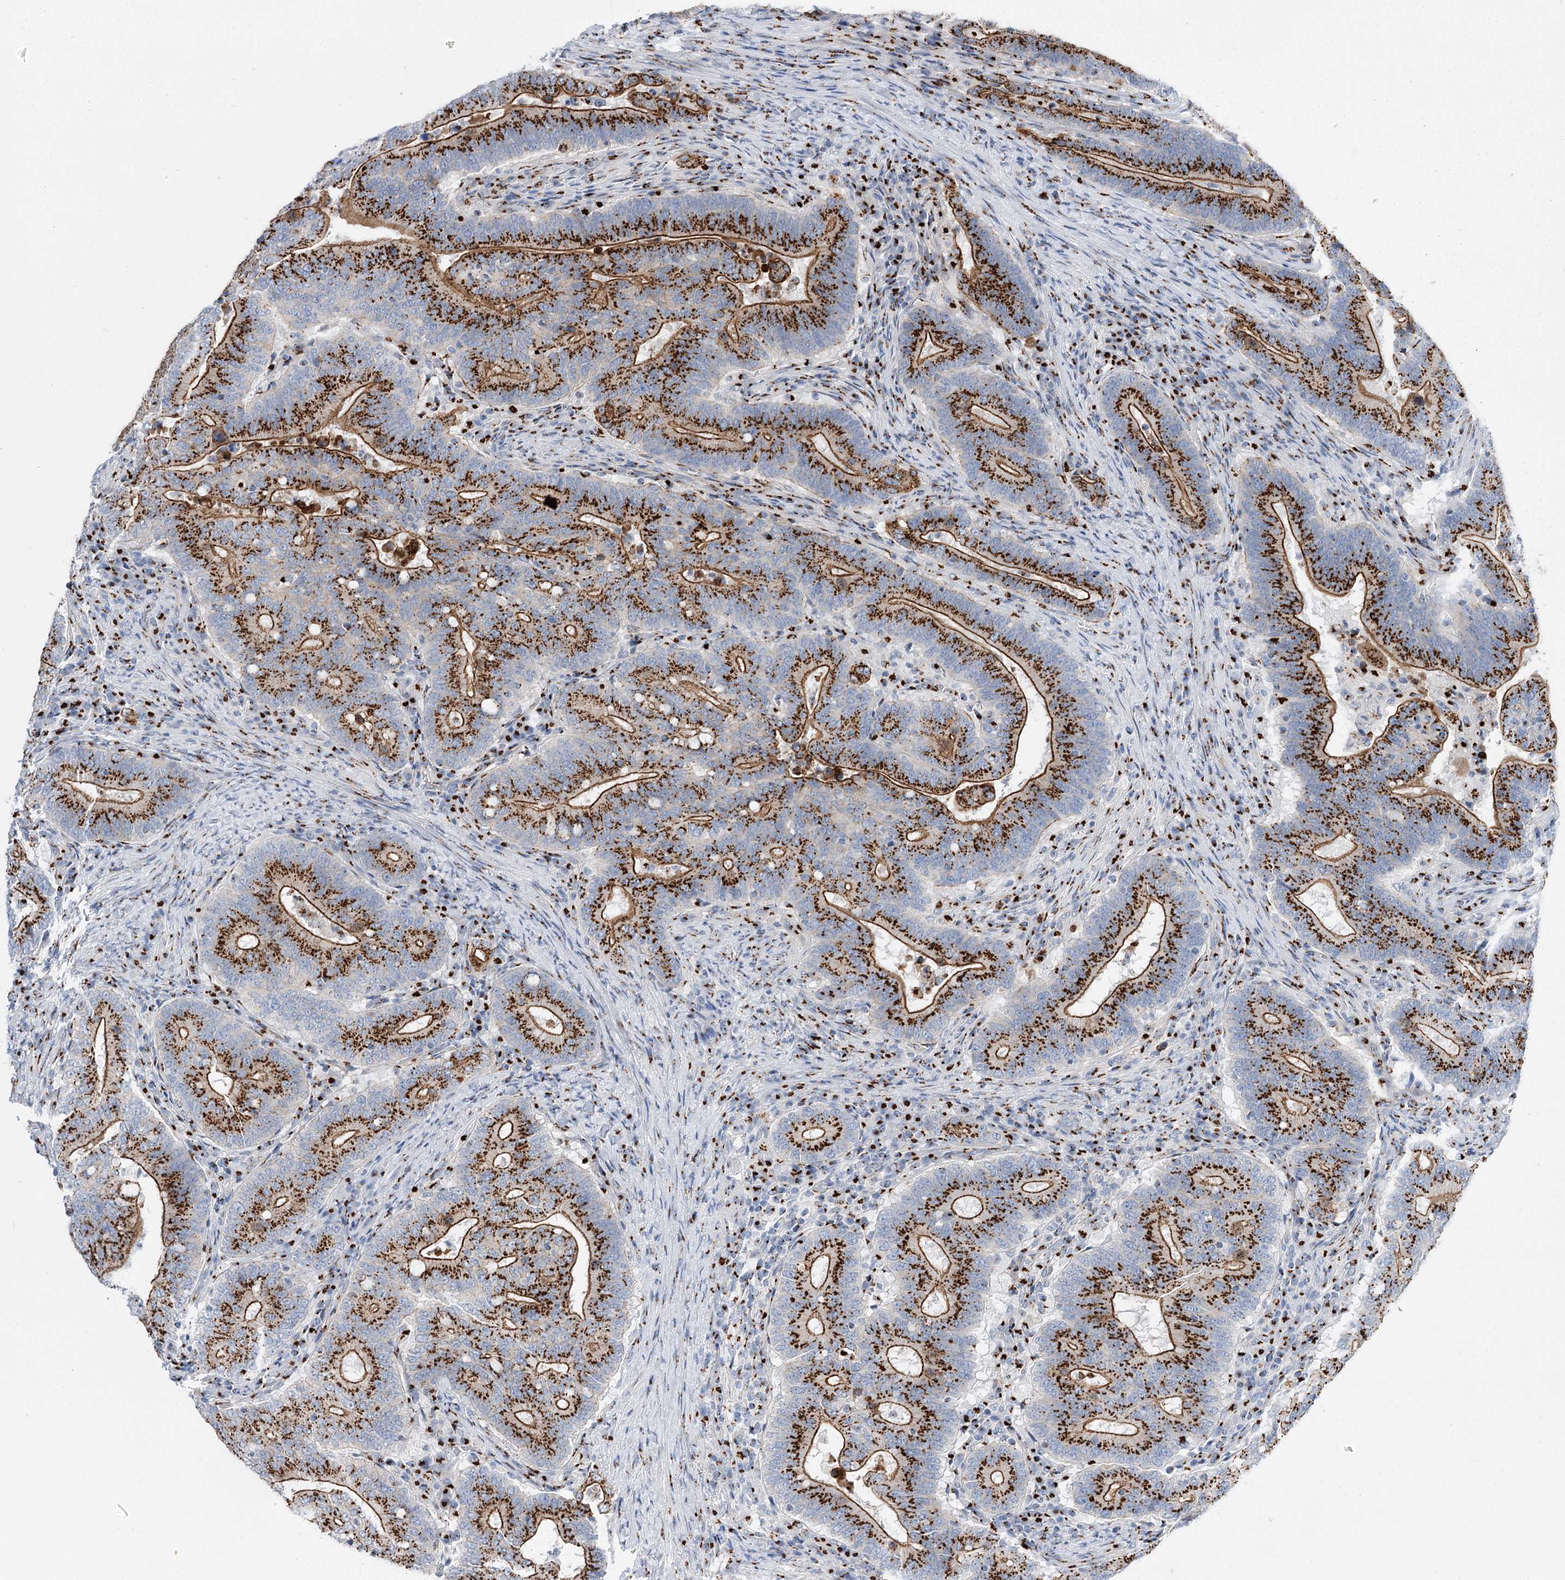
{"staining": {"intensity": "strong", "quantity": ">75%", "location": "cytoplasmic/membranous"}, "tissue": "colorectal cancer", "cell_type": "Tumor cells", "image_type": "cancer", "snomed": [{"axis": "morphology", "description": "Adenocarcinoma, NOS"}, {"axis": "topography", "description": "Colon"}], "caption": "Protein expression analysis of colorectal adenocarcinoma shows strong cytoplasmic/membranous staining in about >75% of tumor cells.", "gene": "TMEM165", "patient": {"sex": "female", "age": 66}}